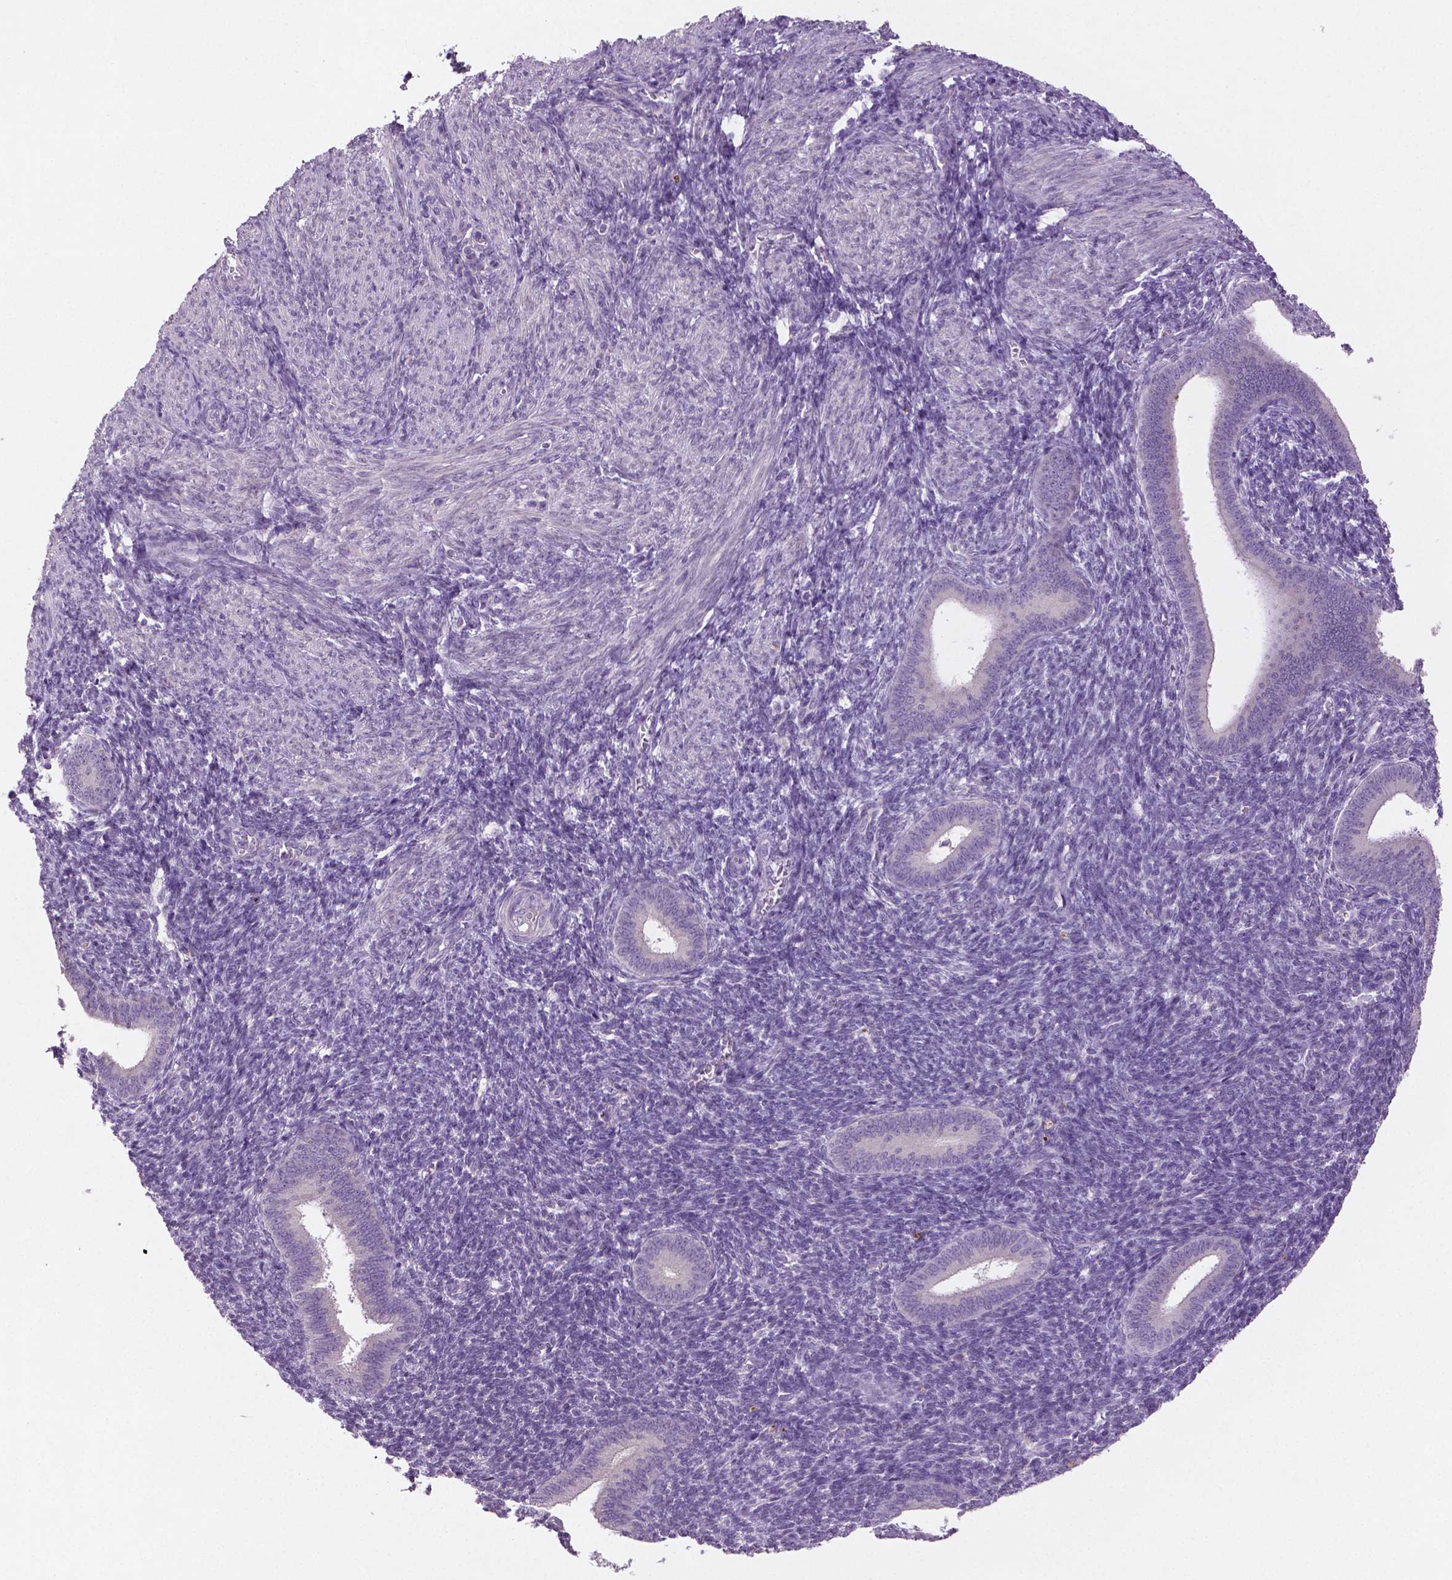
{"staining": {"intensity": "negative", "quantity": "none", "location": "none"}, "tissue": "endometrium", "cell_type": "Cells in endometrial stroma", "image_type": "normal", "snomed": [{"axis": "morphology", "description": "Normal tissue, NOS"}, {"axis": "topography", "description": "Endometrium"}], "caption": "Protein analysis of unremarkable endometrium reveals no significant expression in cells in endometrial stroma. (Stains: DAB immunohistochemistry with hematoxylin counter stain, Microscopy: brightfield microscopy at high magnification).", "gene": "DNAH12", "patient": {"sex": "female", "age": 25}}